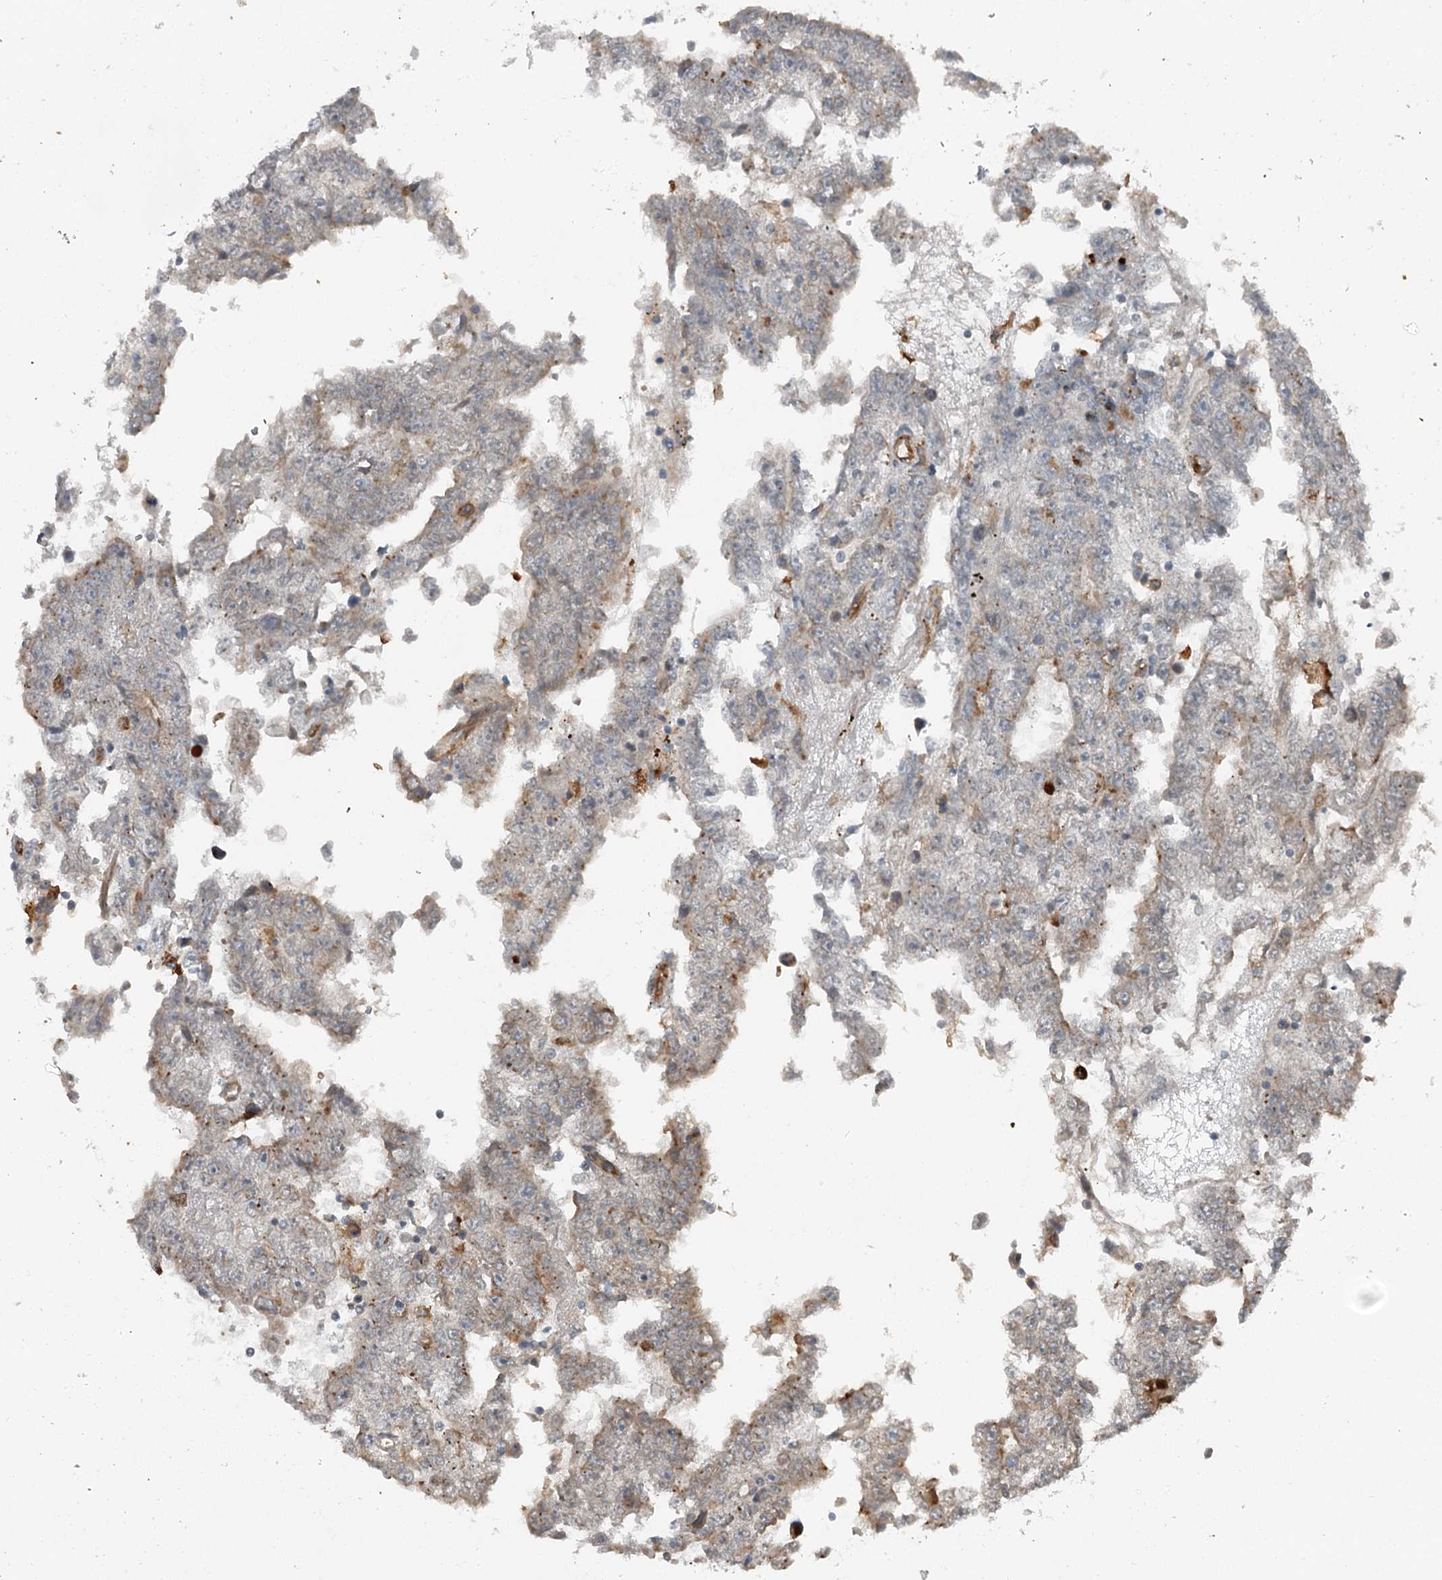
{"staining": {"intensity": "weak", "quantity": "<25%", "location": "cytoplasmic/membranous"}, "tissue": "testis cancer", "cell_type": "Tumor cells", "image_type": "cancer", "snomed": [{"axis": "morphology", "description": "Carcinoma, Embryonal, NOS"}, {"axis": "topography", "description": "Testis"}], "caption": "Embryonal carcinoma (testis) stained for a protein using immunohistochemistry exhibits no positivity tumor cells.", "gene": "SLC39A8", "patient": {"sex": "male", "age": 25}}